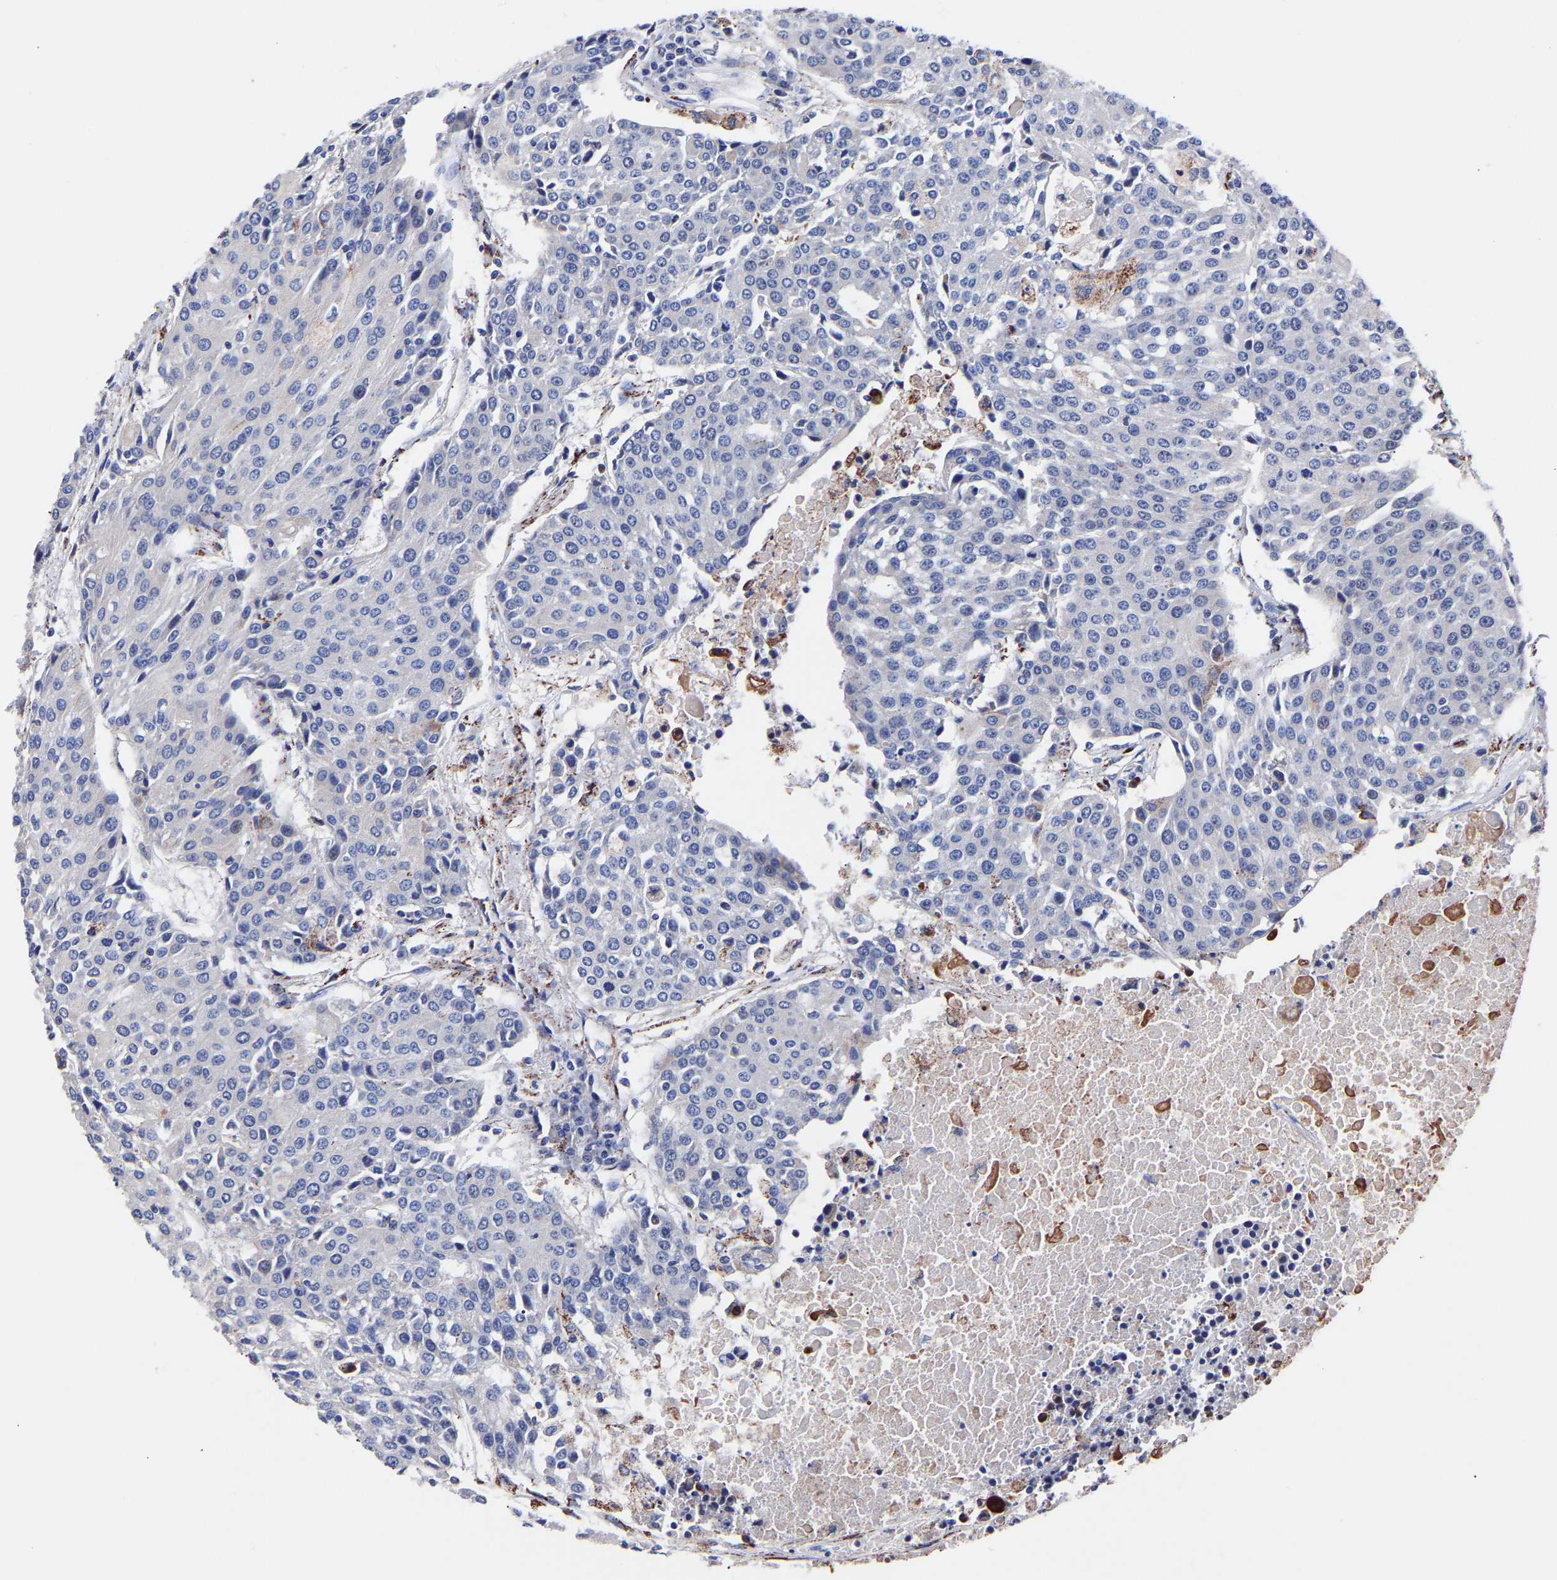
{"staining": {"intensity": "negative", "quantity": "none", "location": "none"}, "tissue": "urothelial cancer", "cell_type": "Tumor cells", "image_type": "cancer", "snomed": [{"axis": "morphology", "description": "Urothelial carcinoma, High grade"}, {"axis": "topography", "description": "Urinary bladder"}], "caption": "A histopathology image of urothelial cancer stained for a protein reveals no brown staining in tumor cells.", "gene": "SEM1", "patient": {"sex": "female", "age": 85}}